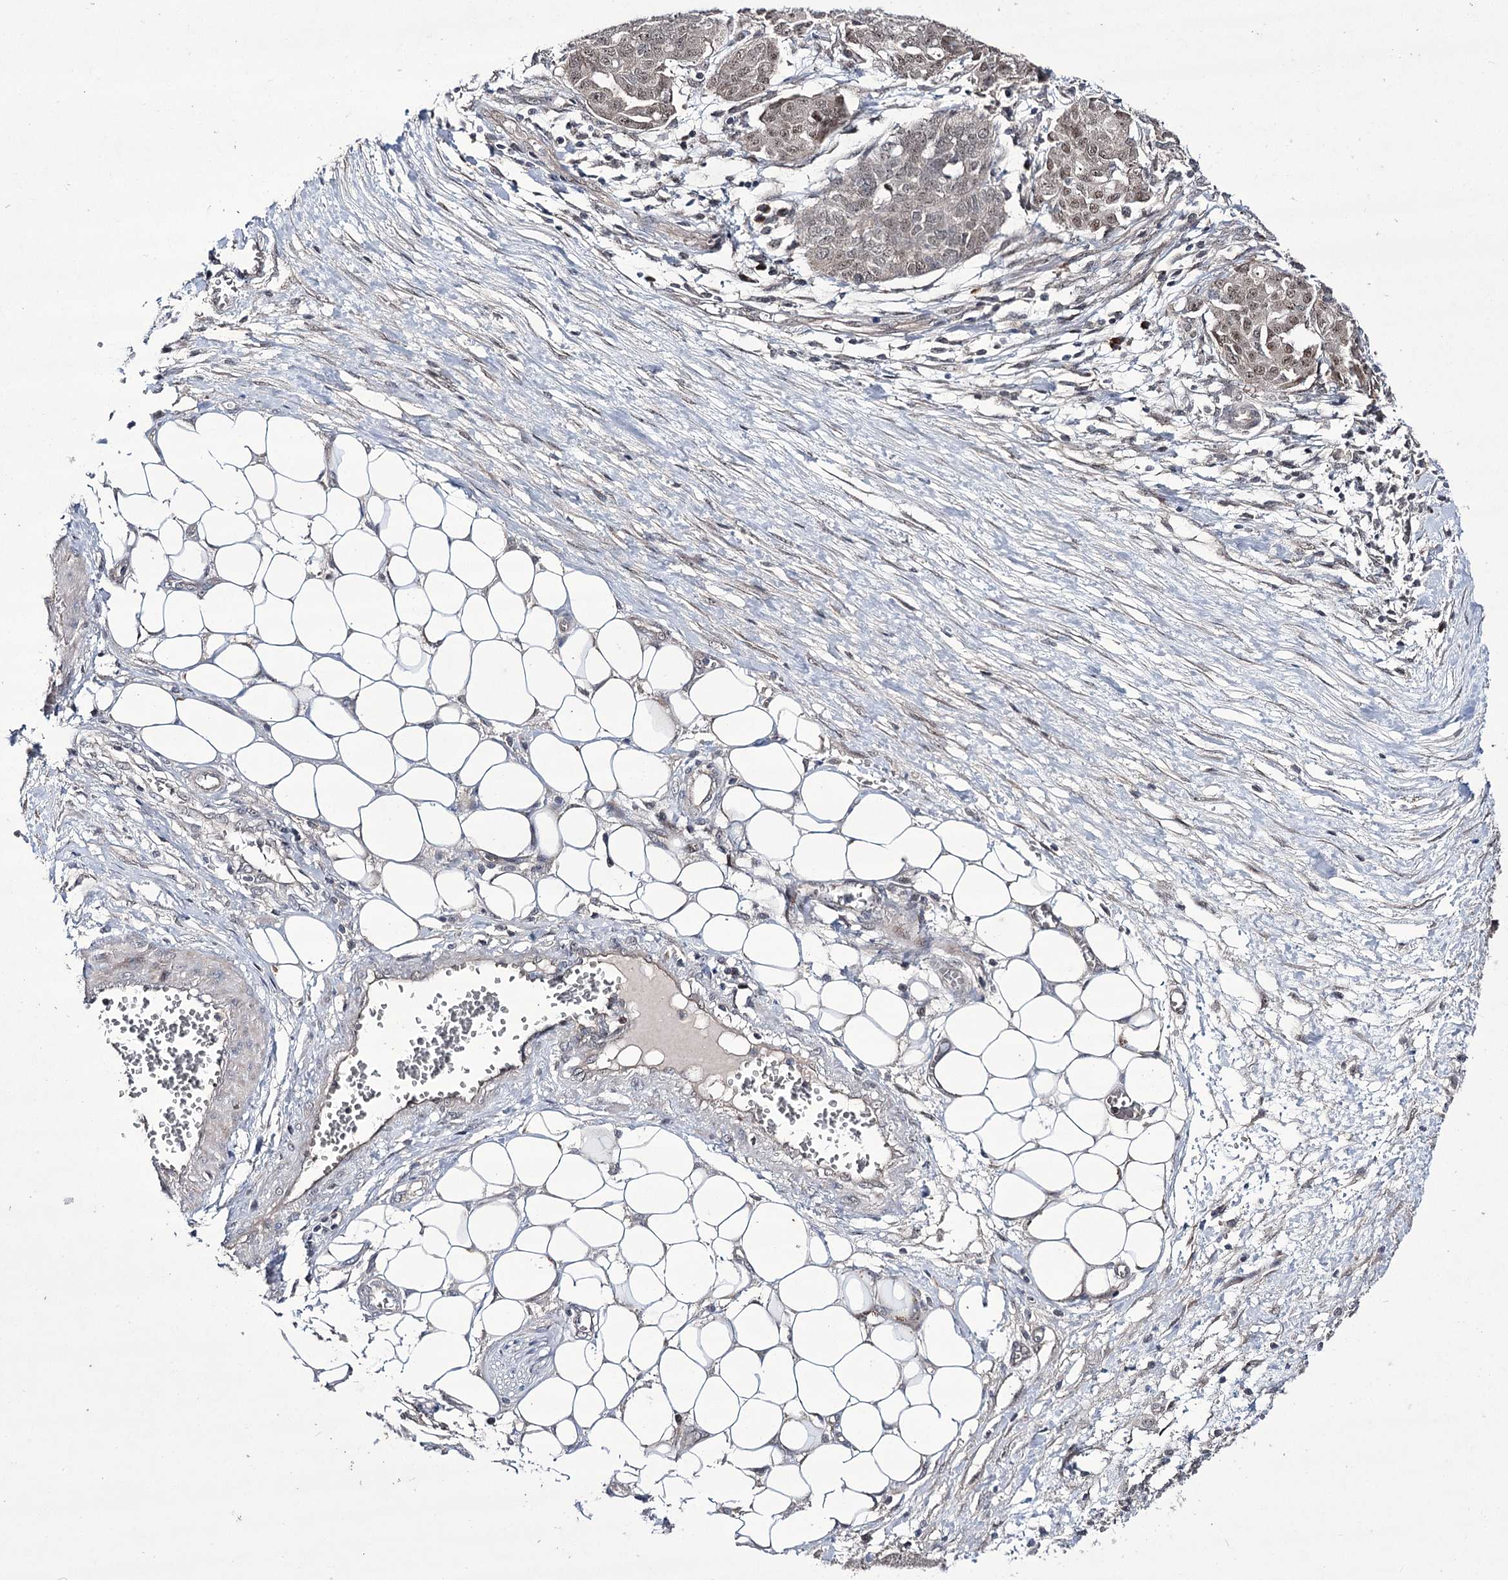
{"staining": {"intensity": "weak", "quantity": ">75%", "location": "nuclear"}, "tissue": "ovarian cancer", "cell_type": "Tumor cells", "image_type": "cancer", "snomed": [{"axis": "morphology", "description": "Cystadenocarcinoma, serous, NOS"}, {"axis": "topography", "description": "Soft tissue"}, {"axis": "topography", "description": "Ovary"}], "caption": "Approximately >75% of tumor cells in human serous cystadenocarcinoma (ovarian) exhibit weak nuclear protein expression as visualized by brown immunohistochemical staining.", "gene": "HOXC11", "patient": {"sex": "female", "age": 57}}